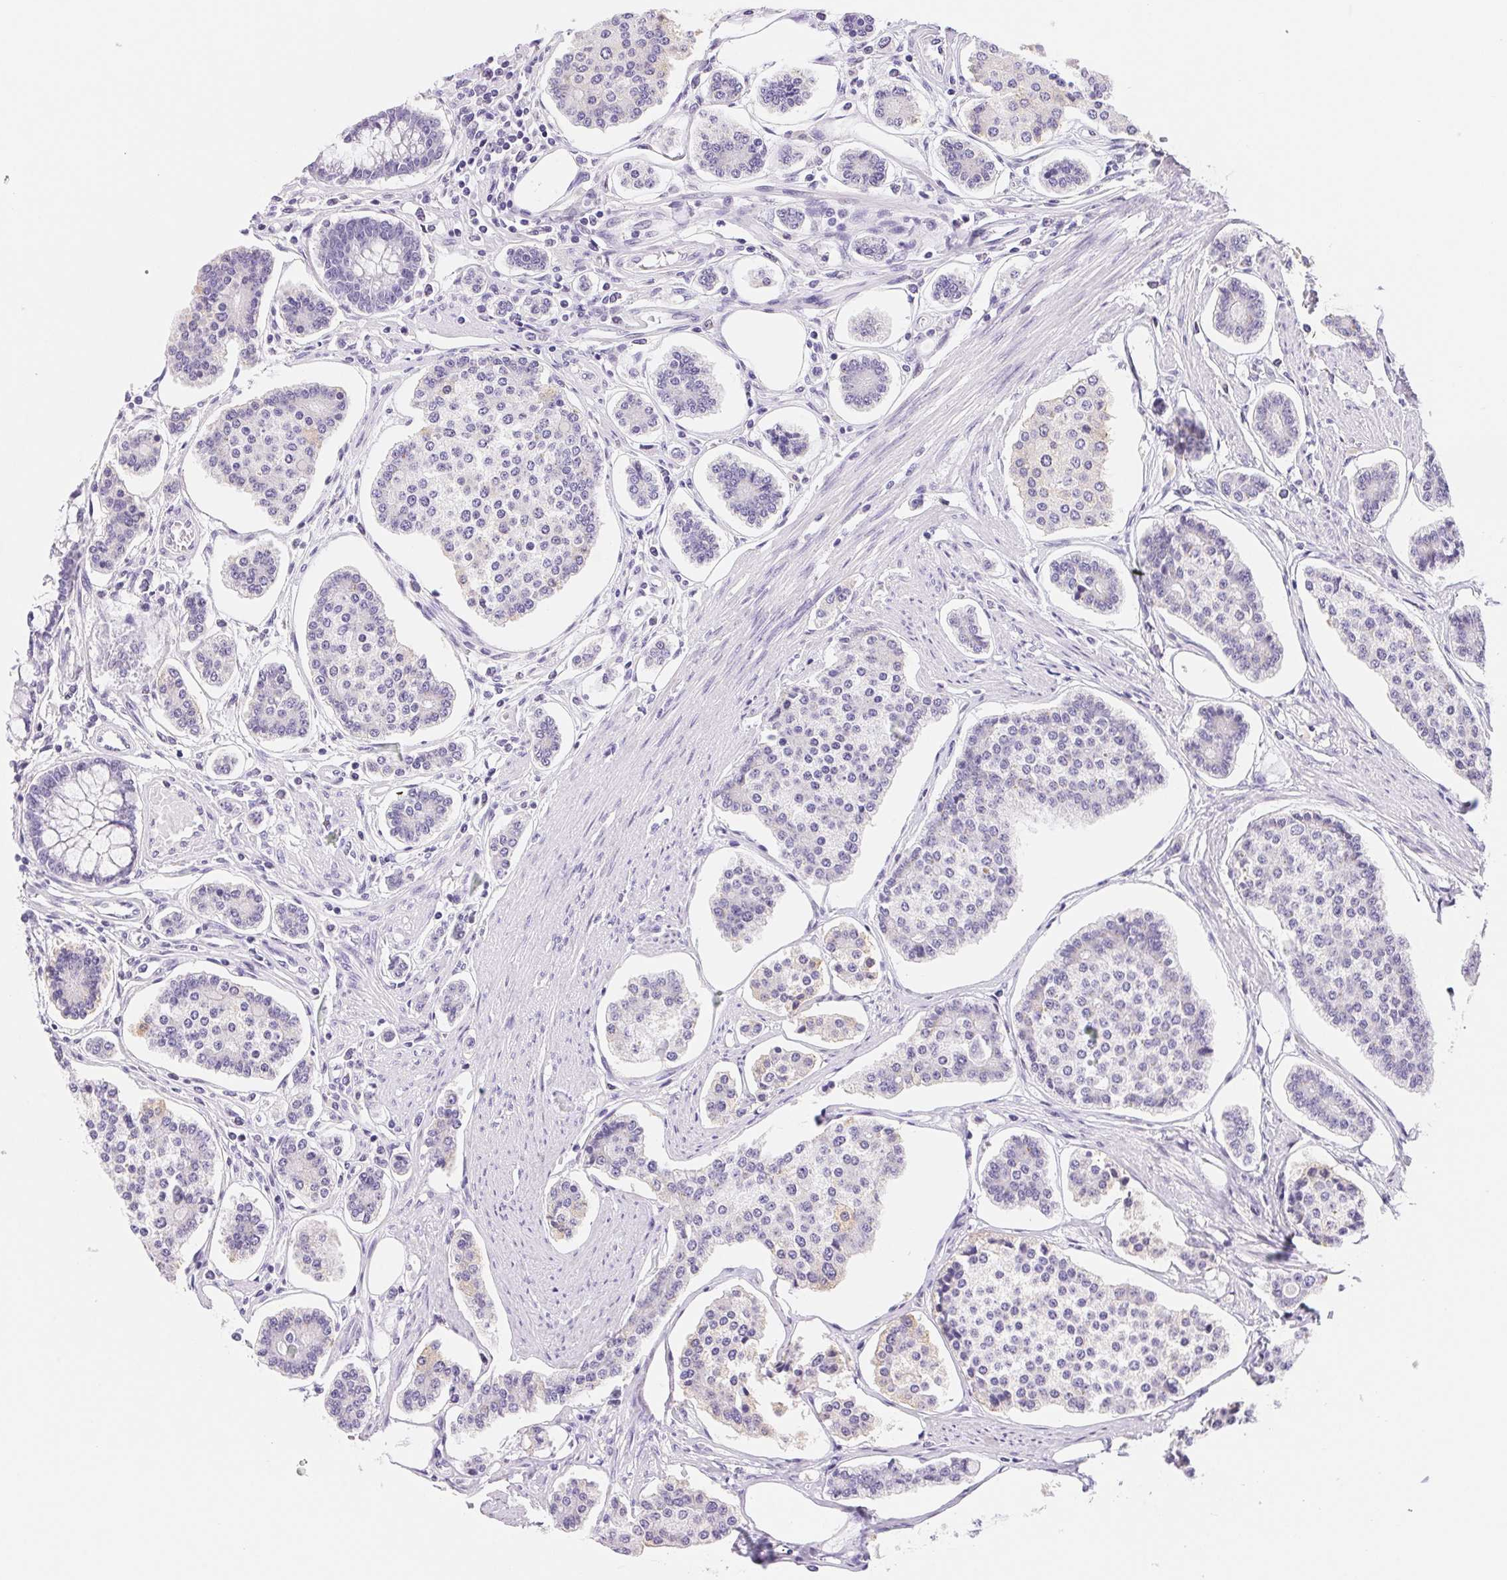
{"staining": {"intensity": "negative", "quantity": "none", "location": "none"}, "tissue": "carcinoid", "cell_type": "Tumor cells", "image_type": "cancer", "snomed": [{"axis": "morphology", "description": "Carcinoid, malignant, NOS"}, {"axis": "topography", "description": "Small intestine"}], "caption": "A micrograph of human malignant carcinoid is negative for staining in tumor cells.", "gene": "ASGR2", "patient": {"sex": "female", "age": 65}}